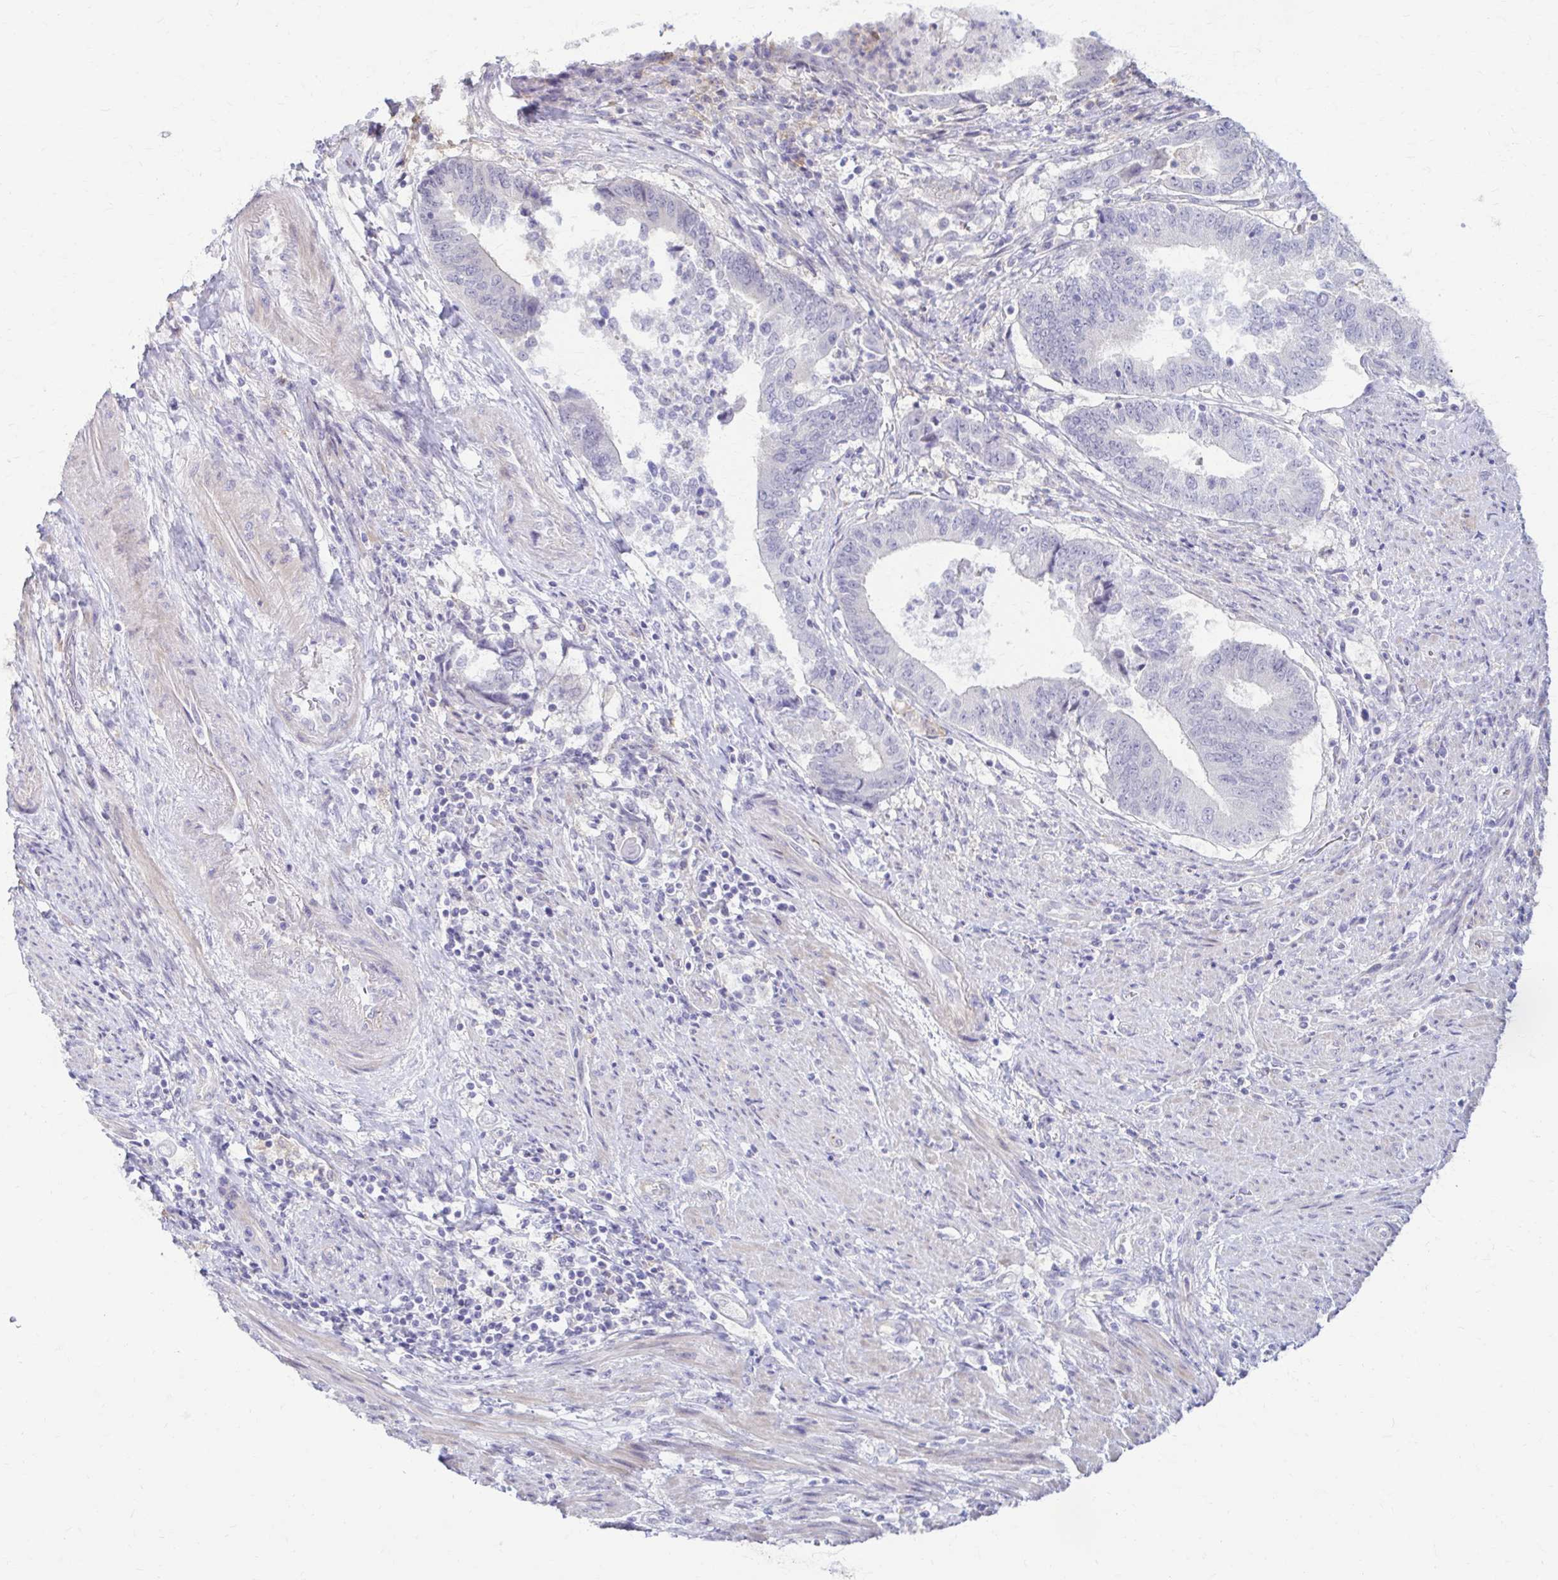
{"staining": {"intensity": "negative", "quantity": "none", "location": "none"}, "tissue": "endometrial cancer", "cell_type": "Tumor cells", "image_type": "cancer", "snomed": [{"axis": "morphology", "description": "Adenocarcinoma, NOS"}, {"axis": "topography", "description": "Endometrium"}], "caption": "Micrograph shows no significant protein positivity in tumor cells of adenocarcinoma (endometrial).", "gene": "RHOBTB2", "patient": {"sex": "female", "age": 65}}